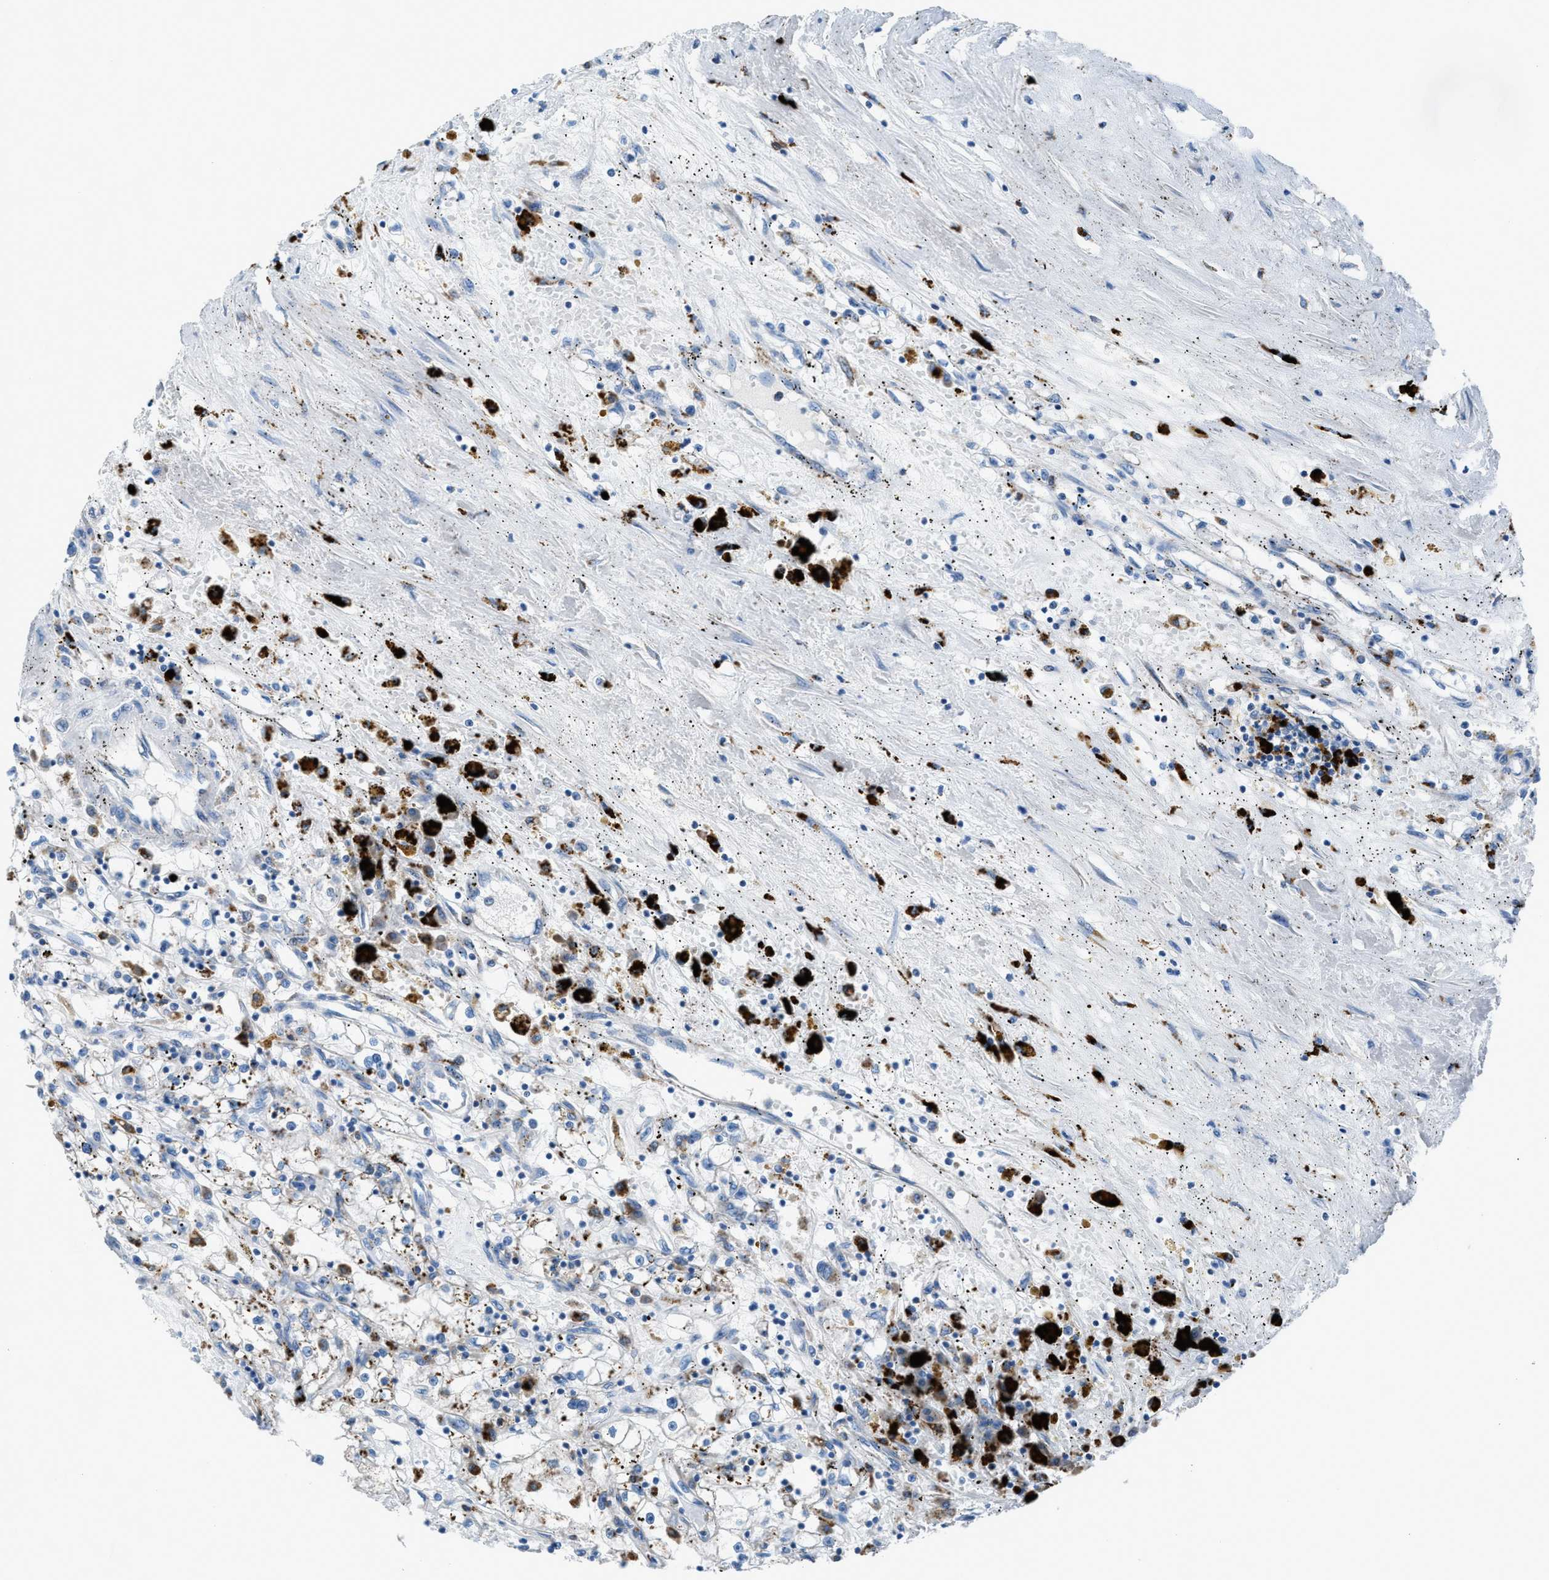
{"staining": {"intensity": "weak", "quantity": "<25%", "location": "cytoplasmic/membranous"}, "tissue": "renal cancer", "cell_type": "Tumor cells", "image_type": "cancer", "snomed": [{"axis": "morphology", "description": "Adenocarcinoma, NOS"}, {"axis": "topography", "description": "Kidney"}], "caption": "Tumor cells show no significant expression in adenocarcinoma (renal).", "gene": "CD1B", "patient": {"sex": "male", "age": 56}}